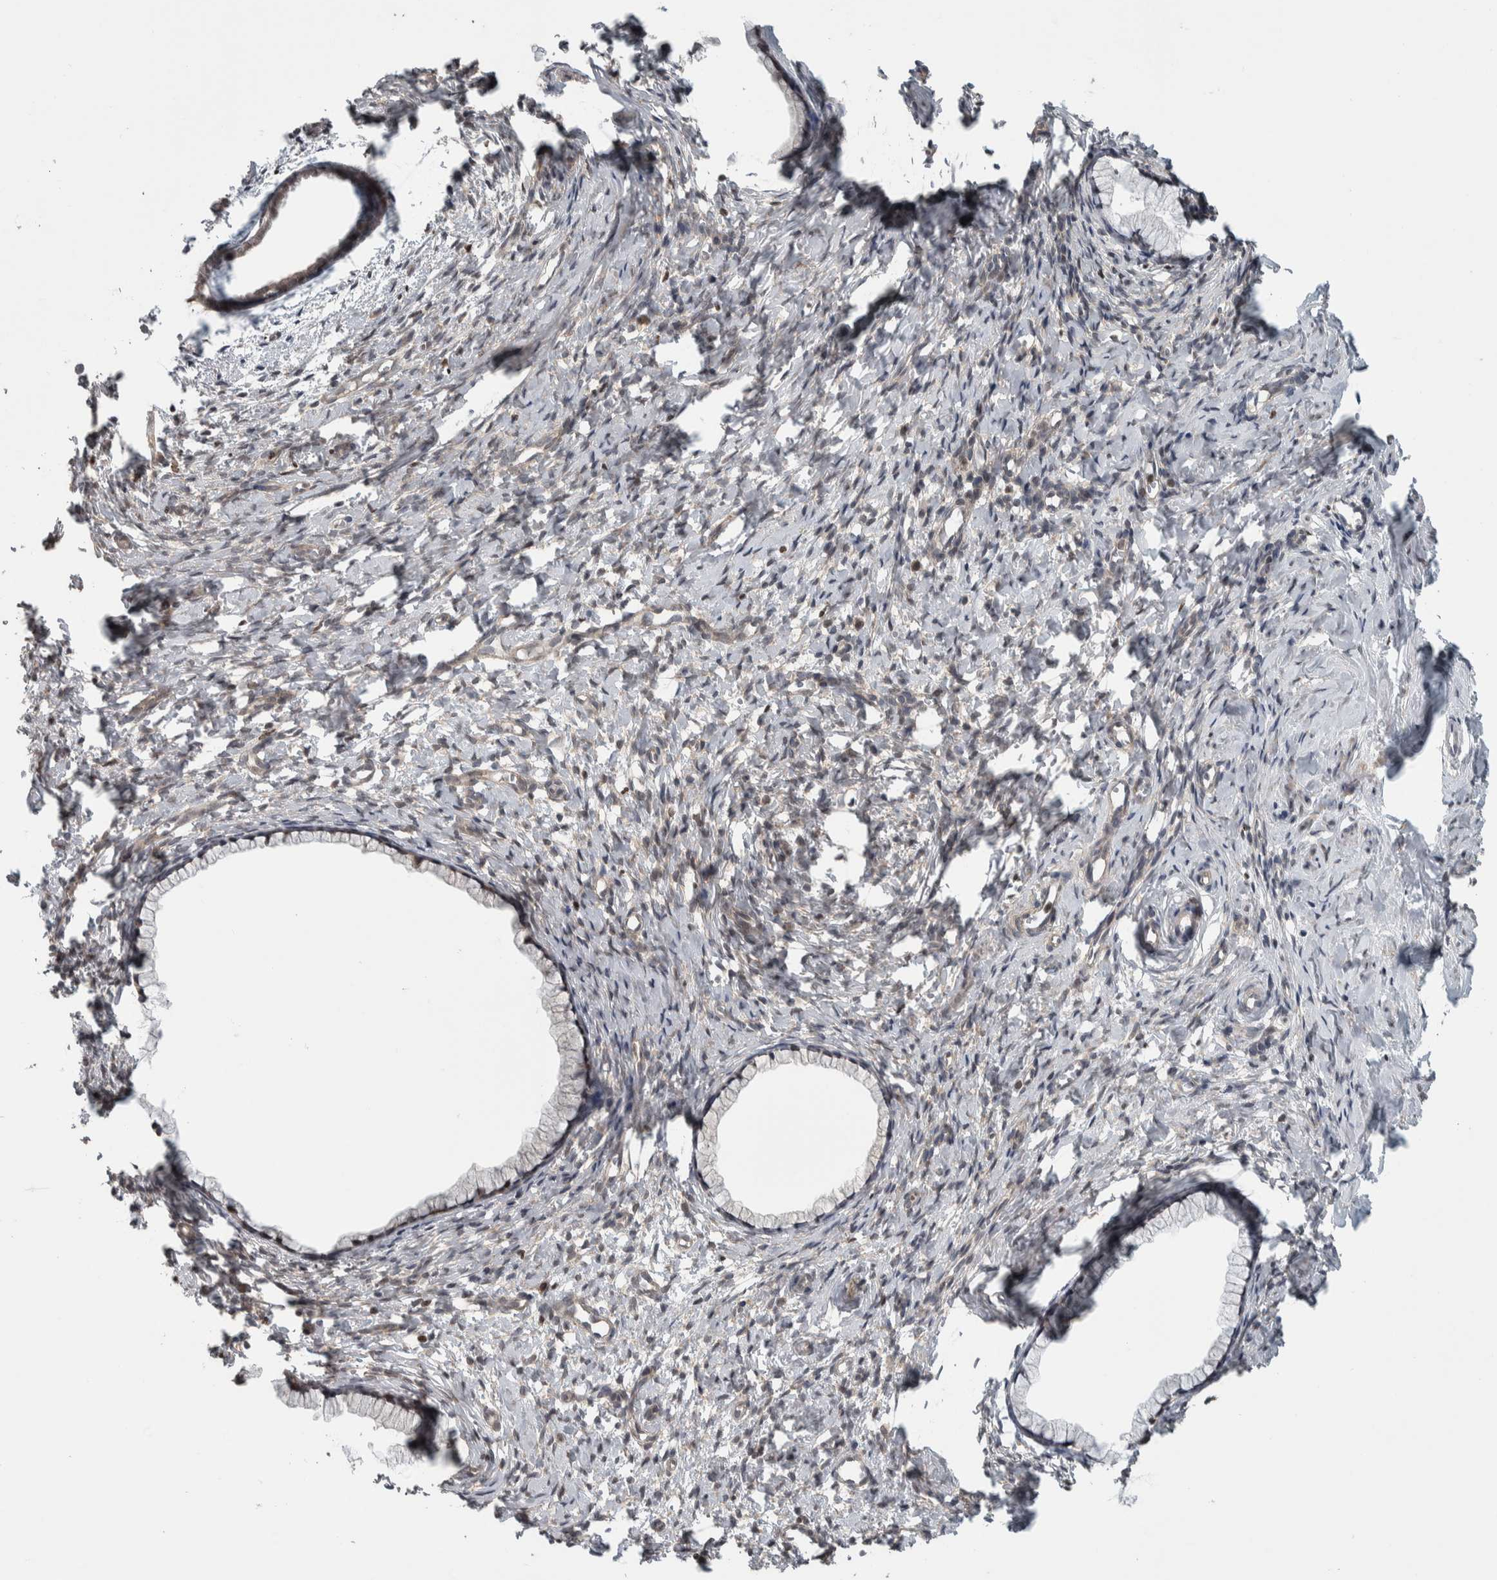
{"staining": {"intensity": "moderate", "quantity": "25%-75%", "location": "cytoplasmic/membranous,nuclear"}, "tissue": "cervix", "cell_type": "Glandular cells", "image_type": "normal", "snomed": [{"axis": "morphology", "description": "Normal tissue, NOS"}, {"axis": "topography", "description": "Cervix"}], "caption": "Immunohistochemical staining of normal human cervix demonstrates moderate cytoplasmic/membranous,nuclear protein staining in approximately 25%-75% of glandular cells. (brown staining indicates protein expression, while blue staining denotes nuclei).", "gene": "CWC27", "patient": {"sex": "female", "age": 75}}